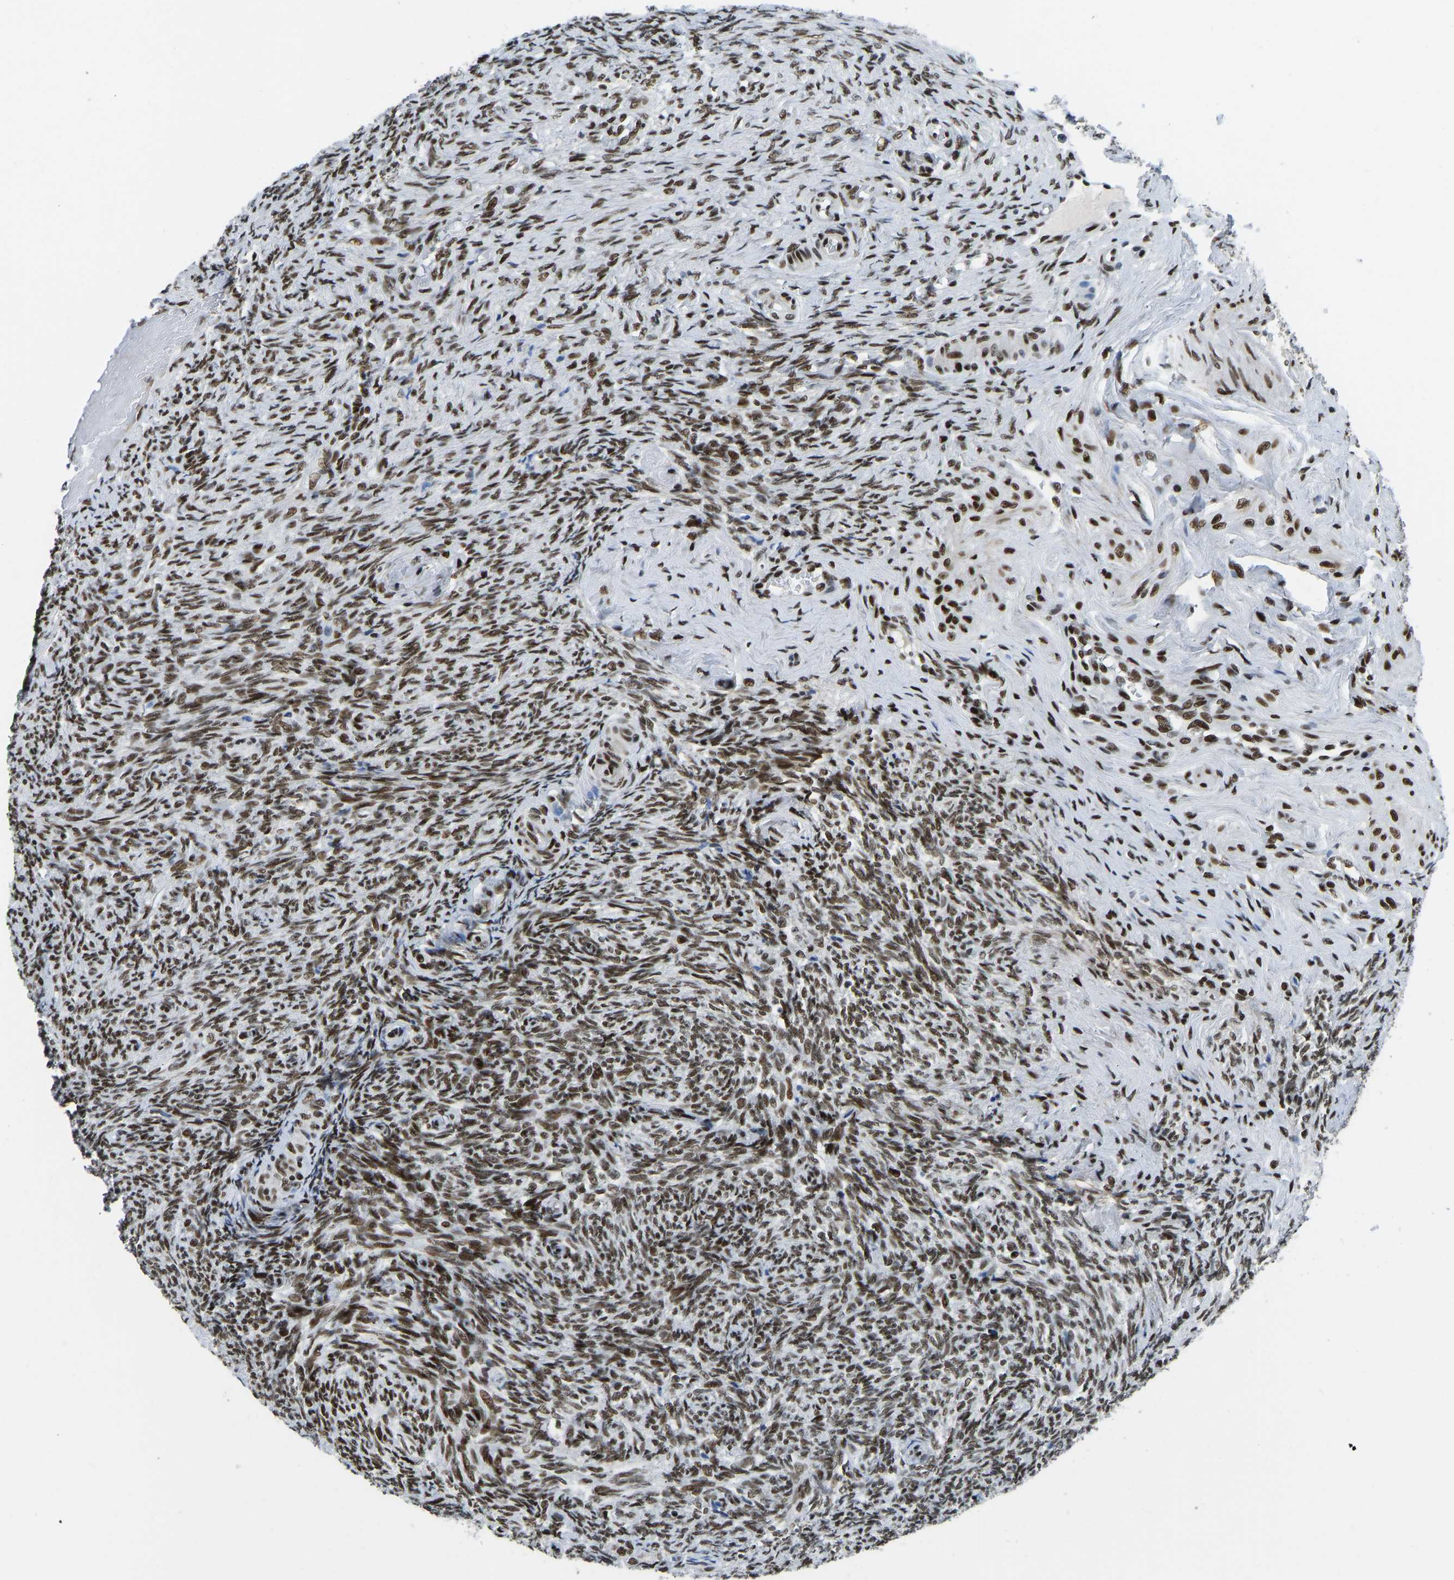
{"staining": {"intensity": "moderate", "quantity": ">75%", "location": "cytoplasmic/membranous,nuclear"}, "tissue": "ovary", "cell_type": "Follicle cells", "image_type": "normal", "snomed": [{"axis": "morphology", "description": "Normal tissue, NOS"}, {"axis": "topography", "description": "Ovary"}], "caption": "Immunohistochemistry of unremarkable human ovary exhibits medium levels of moderate cytoplasmic/membranous,nuclear staining in about >75% of follicle cells. (brown staining indicates protein expression, while blue staining denotes nuclei).", "gene": "FOXK1", "patient": {"sex": "female", "age": 41}}